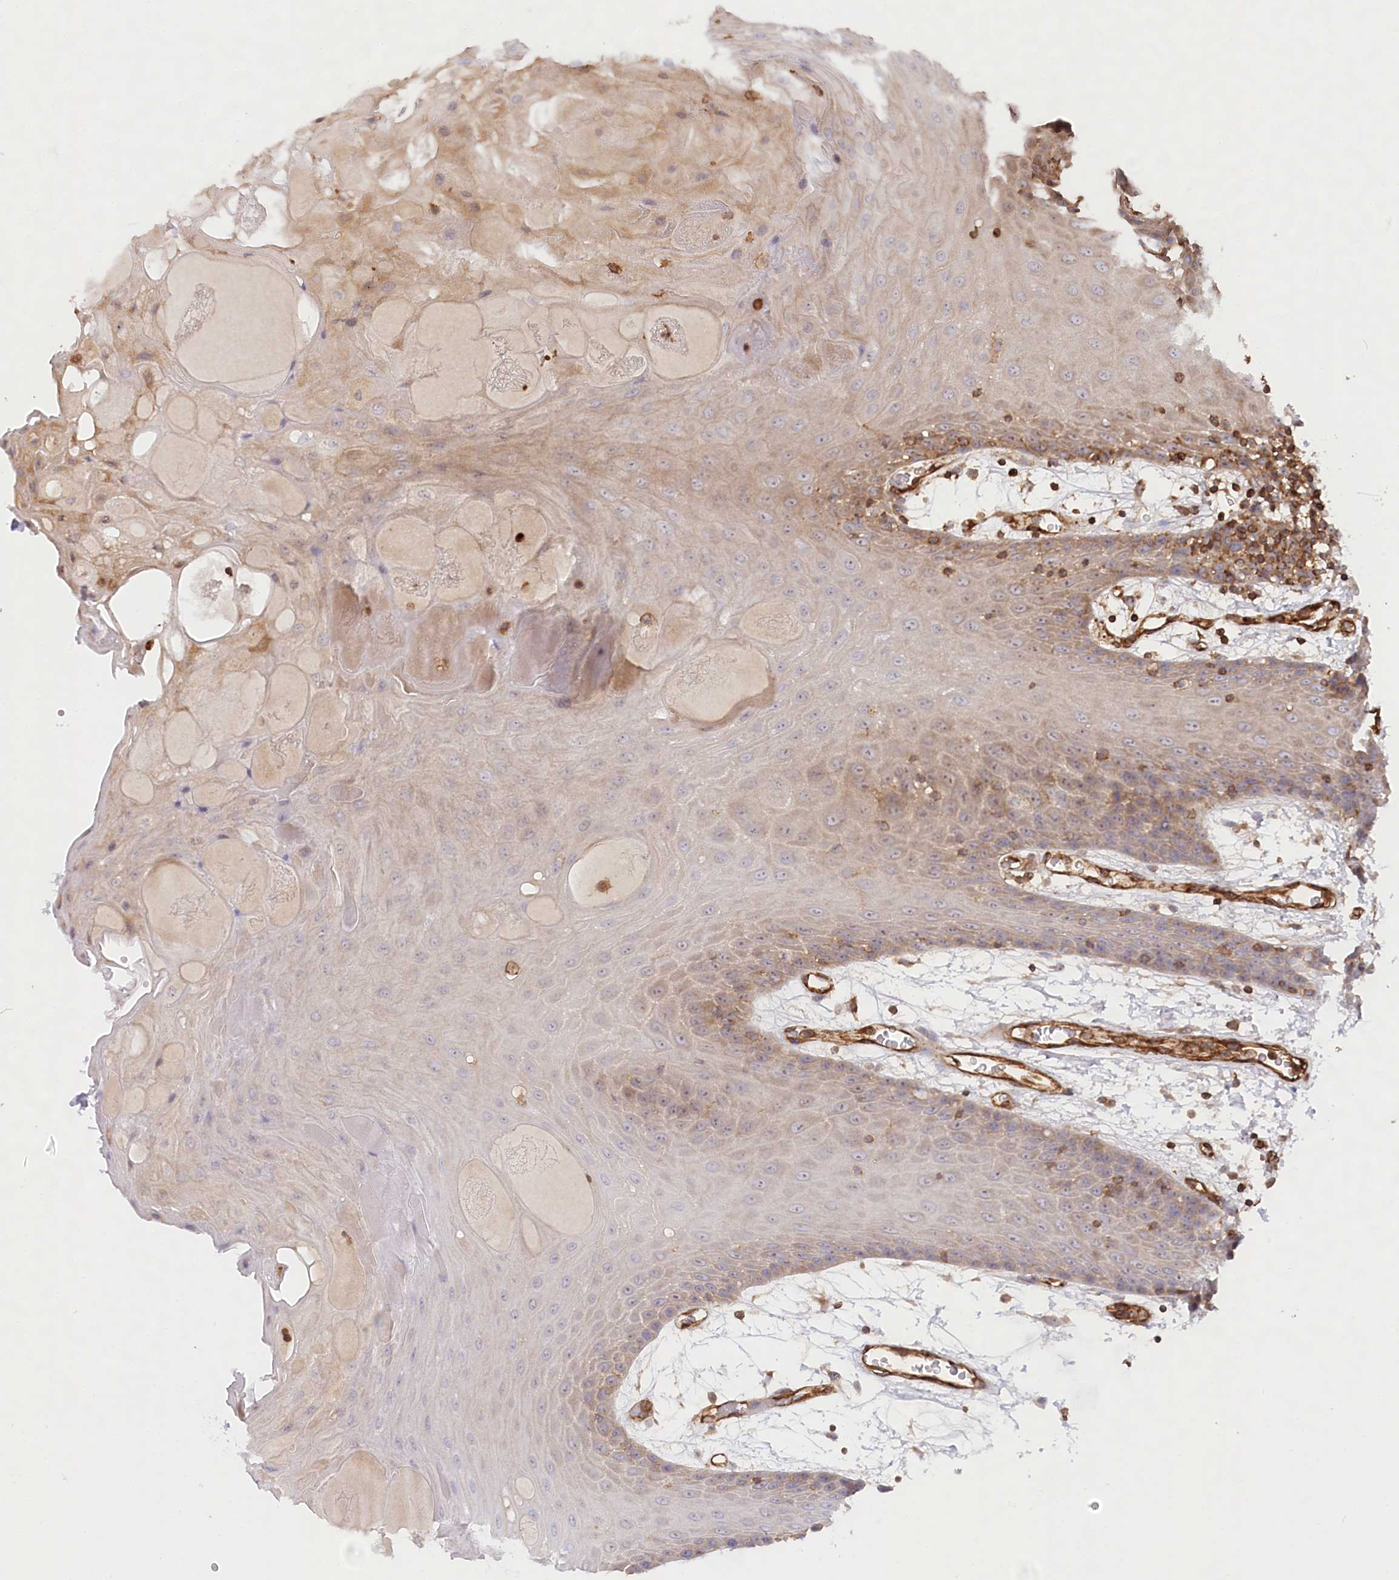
{"staining": {"intensity": "weak", "quantity": "25%-75%", "location": "cytoplasmic/membranous"}, "tissue": "oral mucosa", "cell_type": "Squamous epithelial cells", "image_type": "normal", "snomed": [{"axis": "morphology", "description": "Normal tissue, NOS"}, {"axis": "topography", "description": "Skeletal muscle"}, {"axis": "topography", "description": "Oral tissue"}, {"axis": "topography", "description": "Salivary gland"}, {"axis": "topography", "description": "Peripheral nerve tissue"}], "caption": "Oral mucosa stained with DAB immunohistochemistry shows low levels of weak cytoplasmic/membranous staining in approximately 25%-75% of squamous epithelial cells.", "gene": "WDR36", "patient": {"sex": "male", "age": 54}}